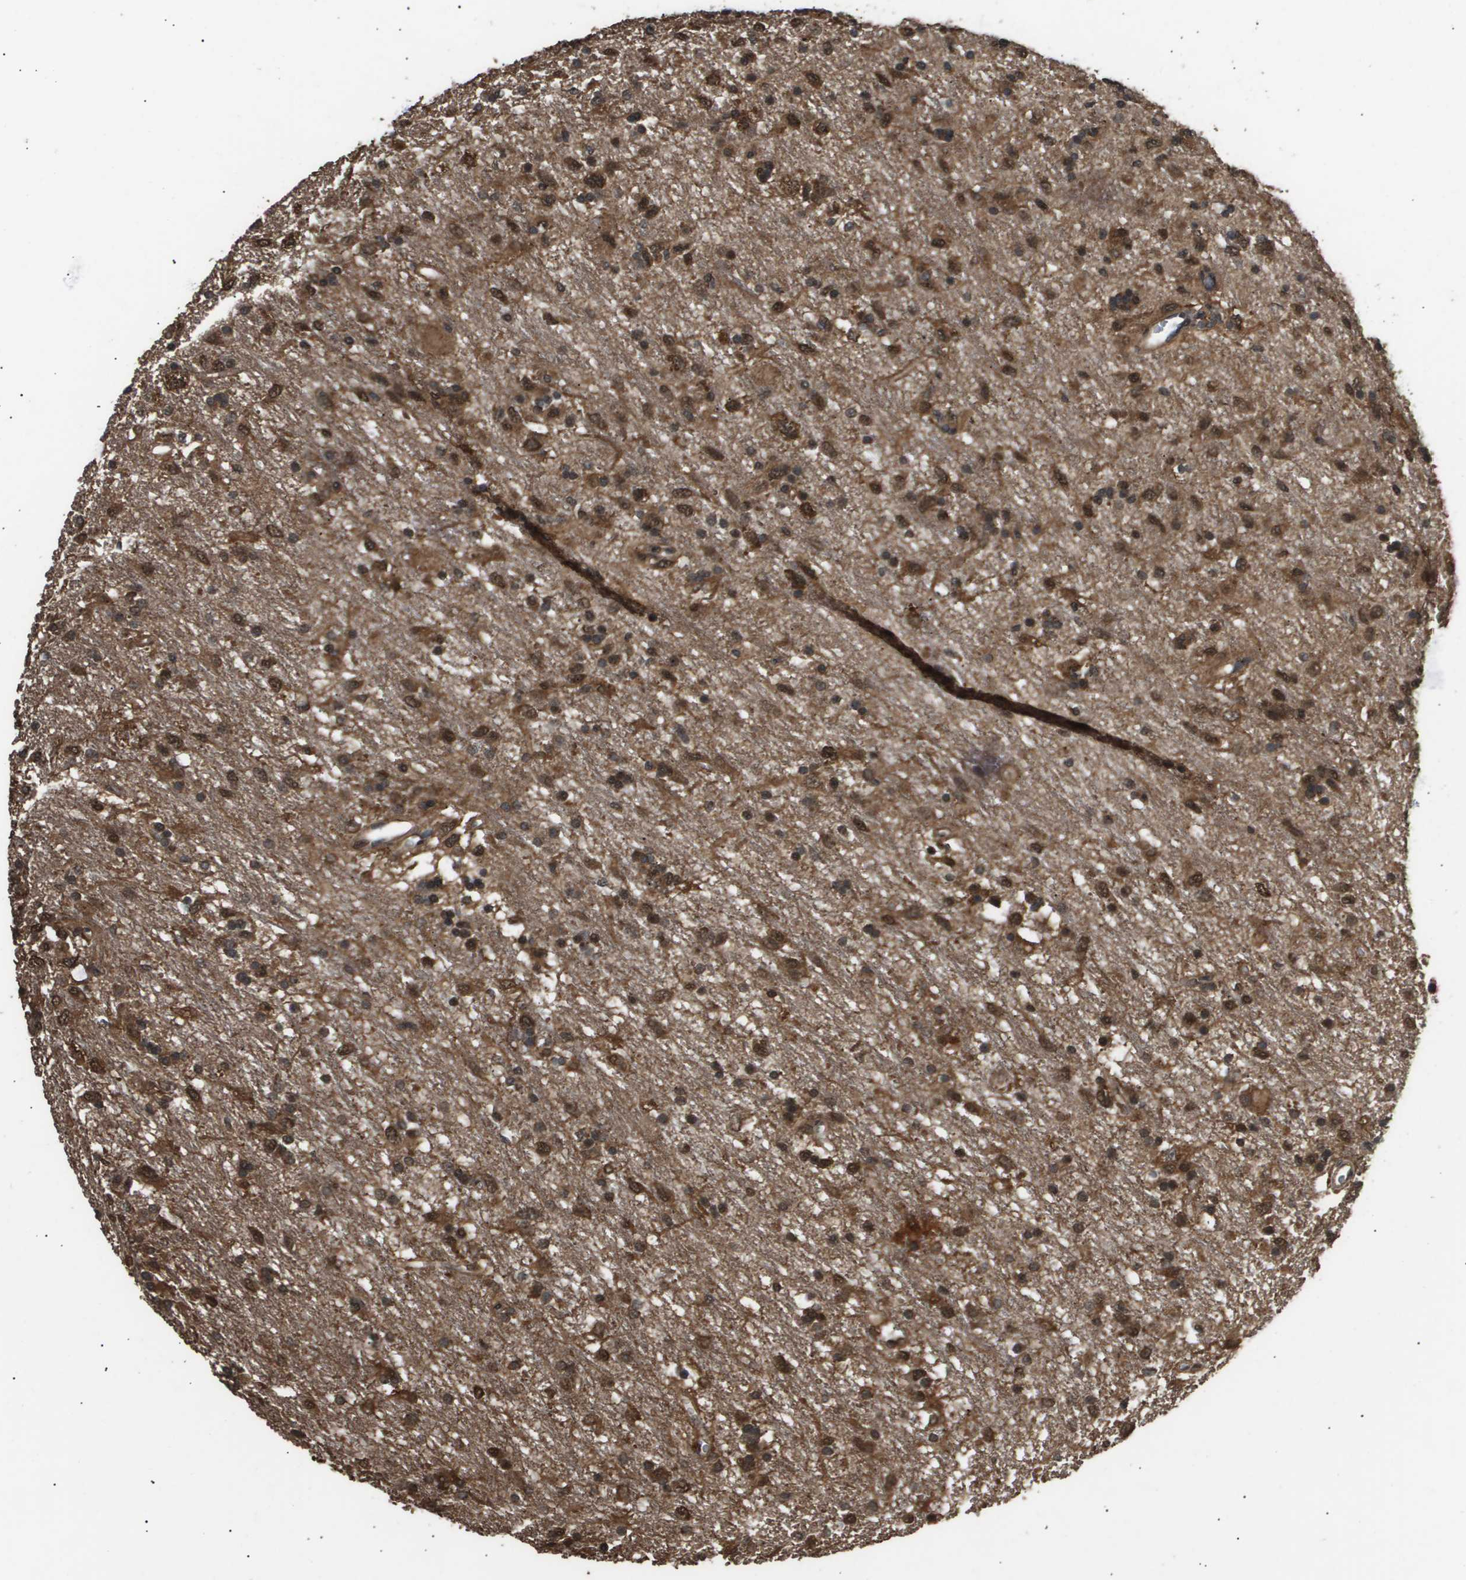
{"staining": {"intensity": "moderate", "quantity": ">75%", "location": "cytoplasmic/membranous,nuclear"}, "tissue": "glioma", "cell_type": "Tumor cells", "image_type": "cancer", "snomed": [{"axis": "morphology", "description": "Glioma, malignant, Low grade"}, {"axis": "topography", "description": "Brain"}], "caption": "Human low-grade glioma (malignant) stained with a protein marker exhibits moderate staining in tumor cells.", "gene": "ING1", "patient": {"sex": "male", "age": 77}}